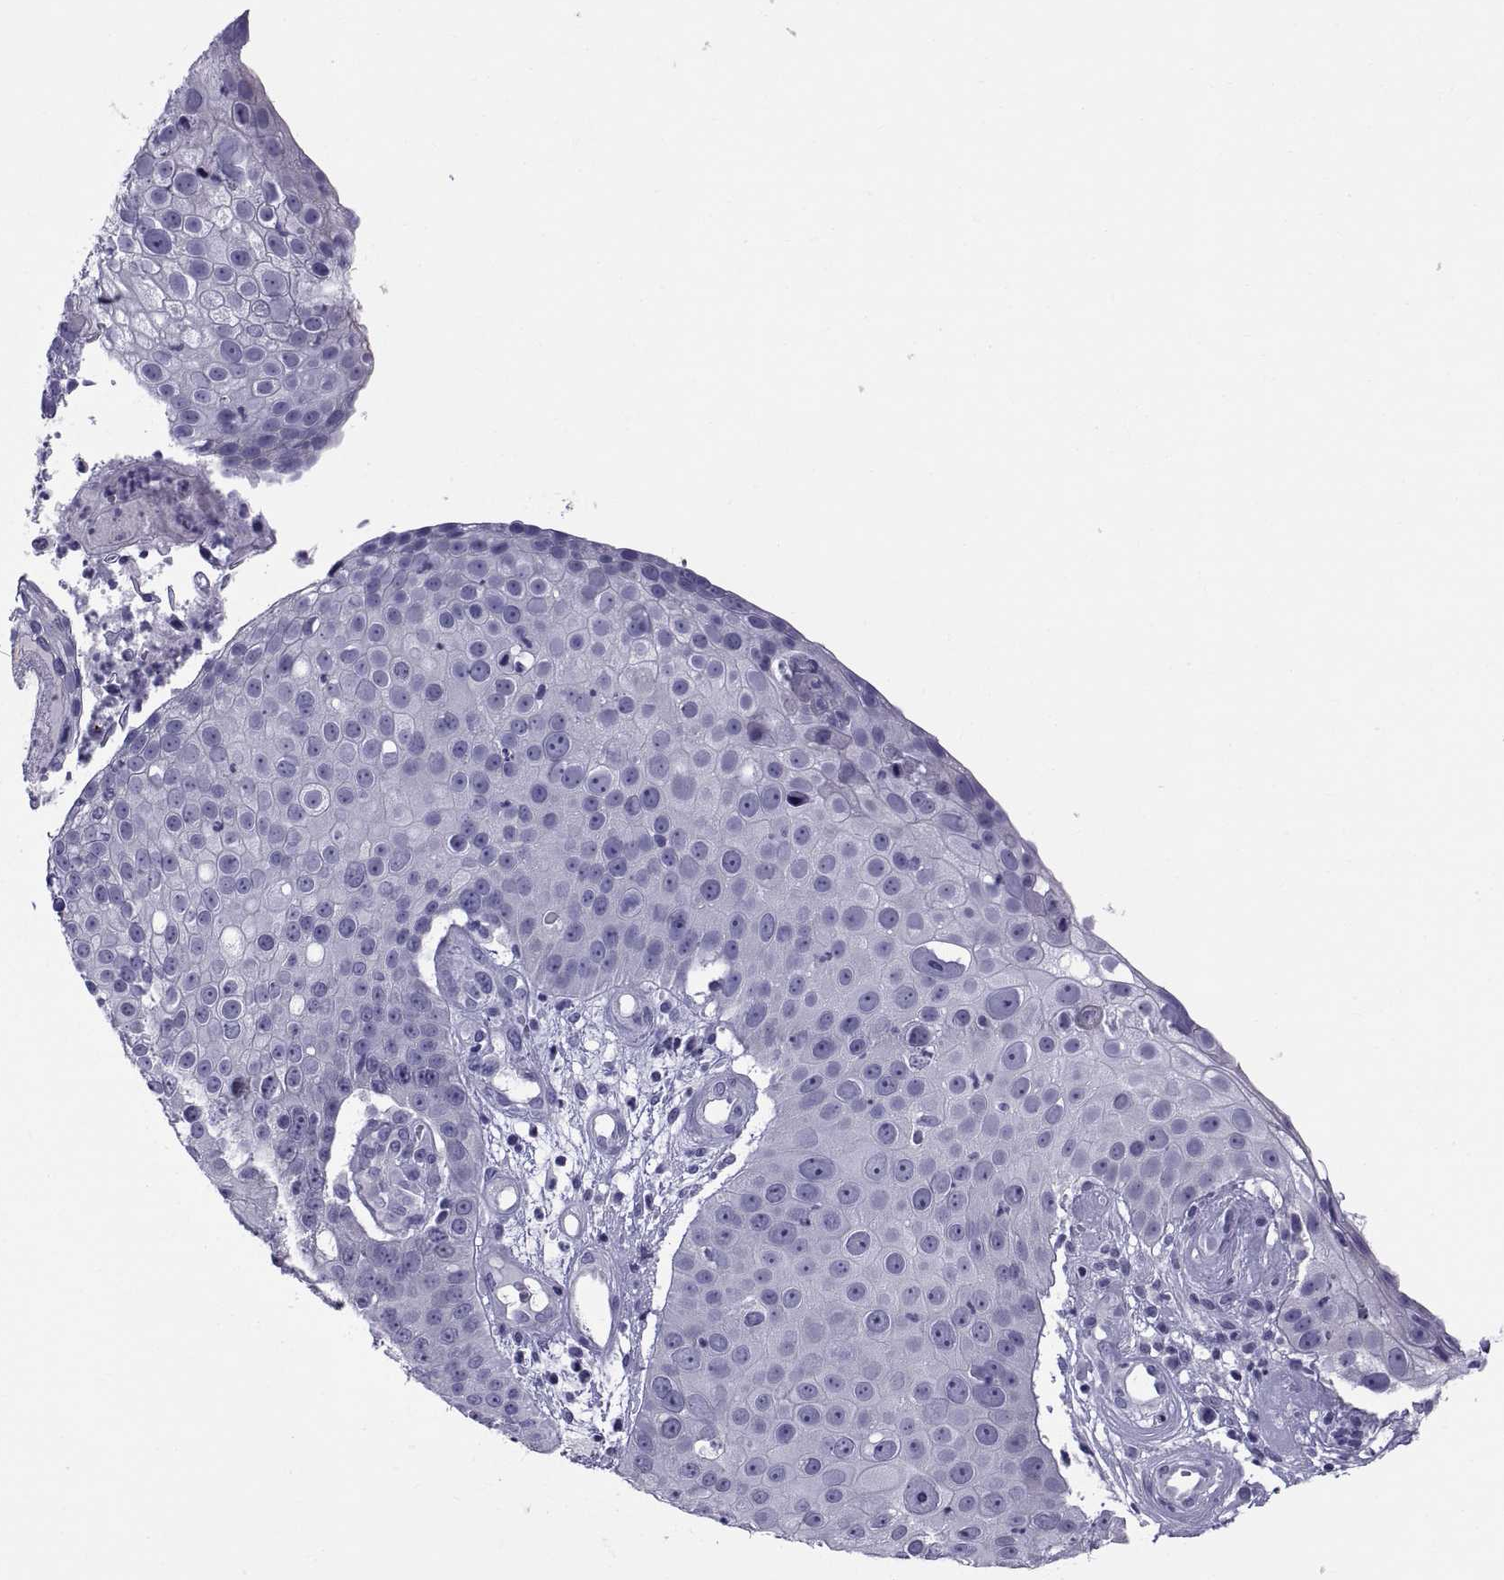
{"staining": {"intensity": "negative", "quantity": "none", "location": "none"}, "tissue": "skin cancer", "cell_type": "Tumor cells", "image_type": "cancer", "snomed": [{"axis": "morphology", "description": "Squamous cell carcinoma, NOS"}, {"axis": "topography", "description": "Skin"}], "caption": "Immunohistochemistry (IHC) of skin cancer exhibits no expression in tumor cells.", "gene": "RNASE12", "patient": {"sex": "male", "age": 71}}